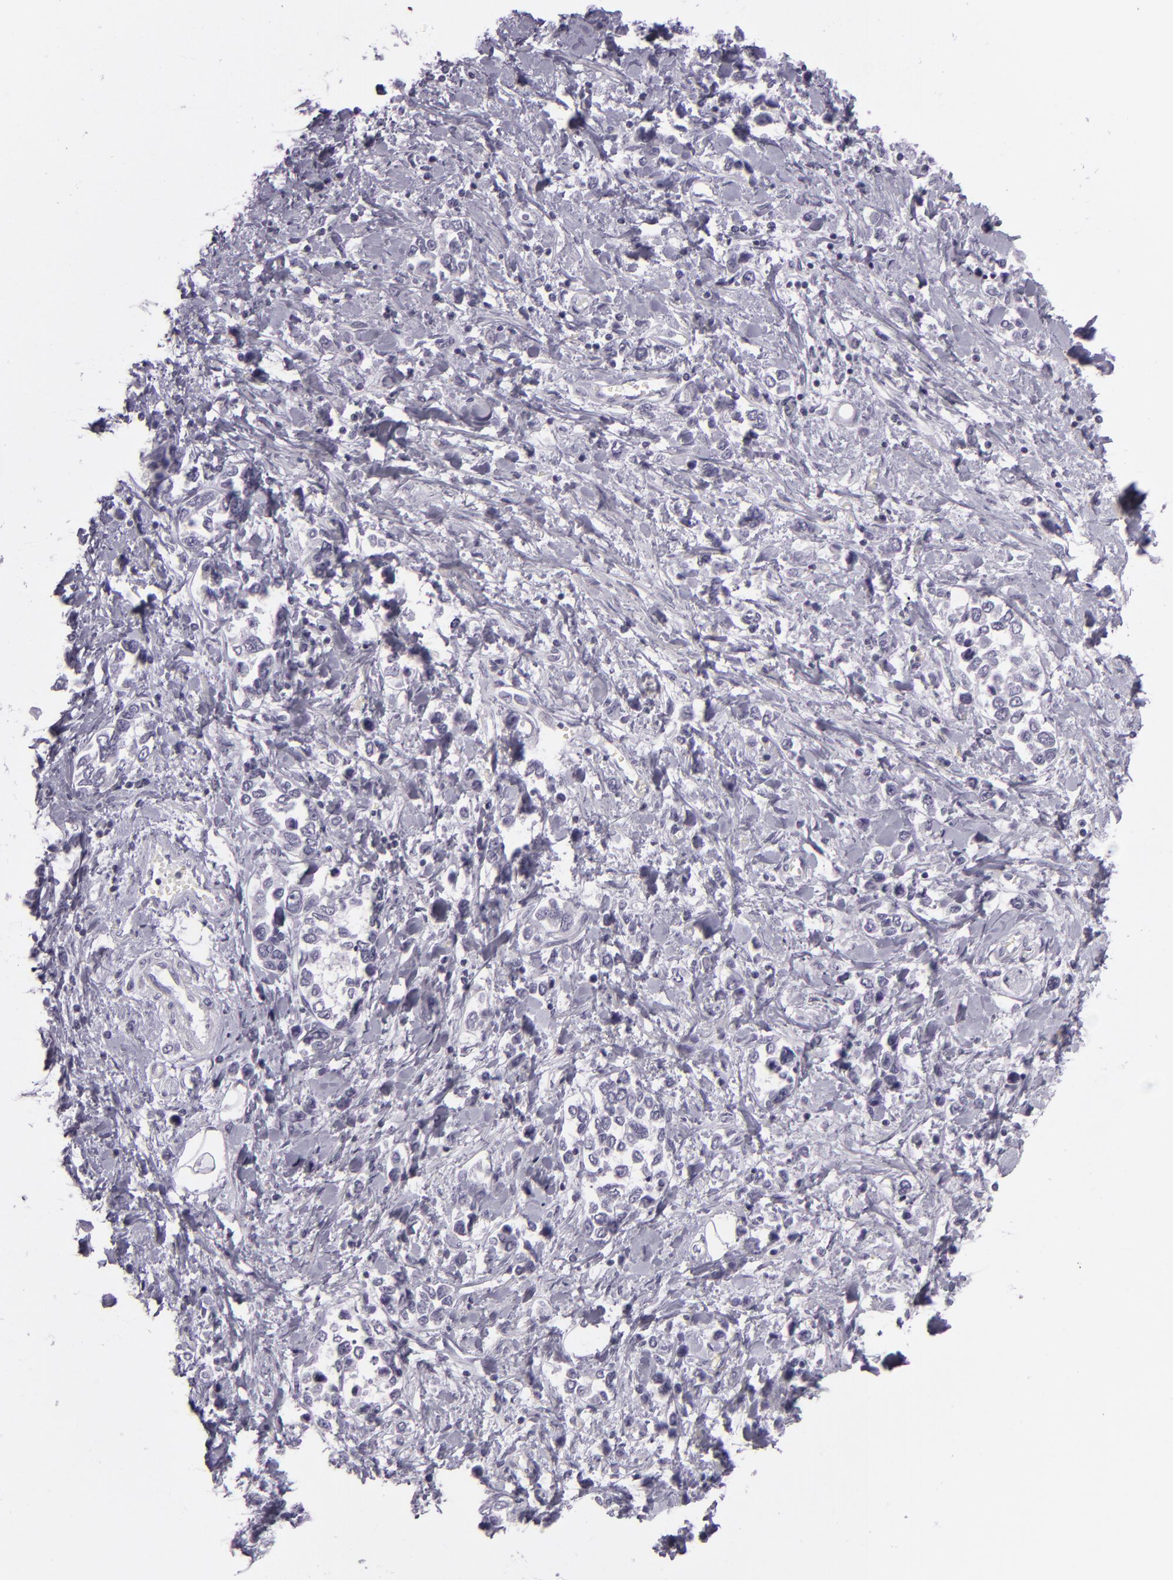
{"staining": {"intensity": "negative", "quantity": "none", "location": "none"}, "tissue": "stomach cancer", "cell_type": "Tumor cells", "image_type": "cancer", "snomed": [{"axis": "morphology", "description": "Adenocarcinoma, NOS"}, {"axis": "topography", "description": "Stomach, upper"}], "caption": "Immunohistochemistry (IHC) of human stomach cancer exhibits no staining in tumor cells.", "gene": "MCM3", "patient": {"sex": "male", "age": 76}}